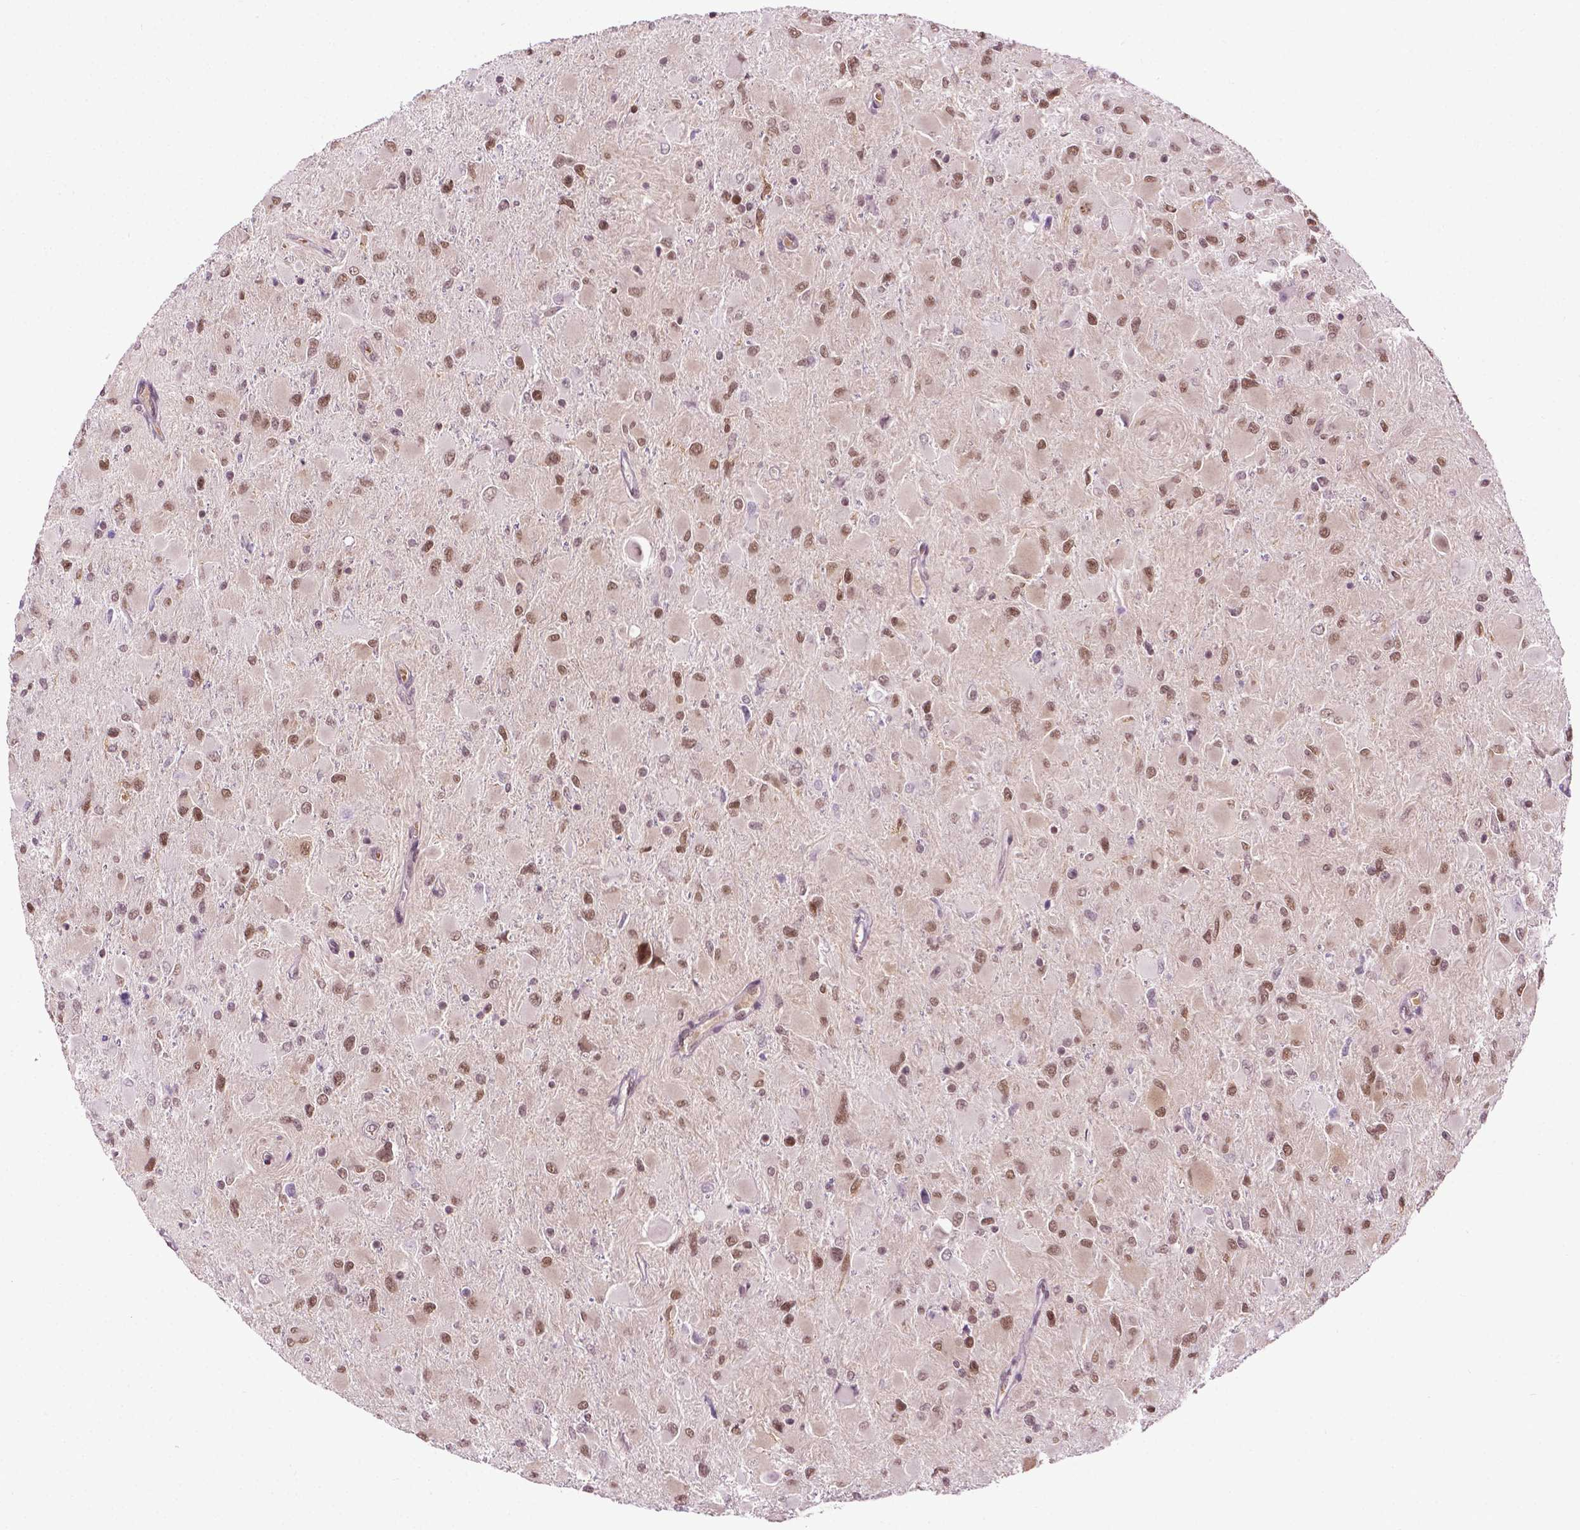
{"staining": {"intensity": "moderate", "quantity": ">75%", "location": "nuclear"}, "tissue": "glioma", "cell_type": "Tumor cells", "image_type": "cancer", "snomed": [{"axis": "morphology", "description": "Glioma, malignant, High grade"}, {"axis": "topography", "description": "Cerebral cortex"}], "caption": "Immunohistochemical staining of human glioma reveals moderate nuclear protein expression in about >75% of tumor cells.", "gene": "UBQLN4", "patient": {"sex": "female", "age": 36}}